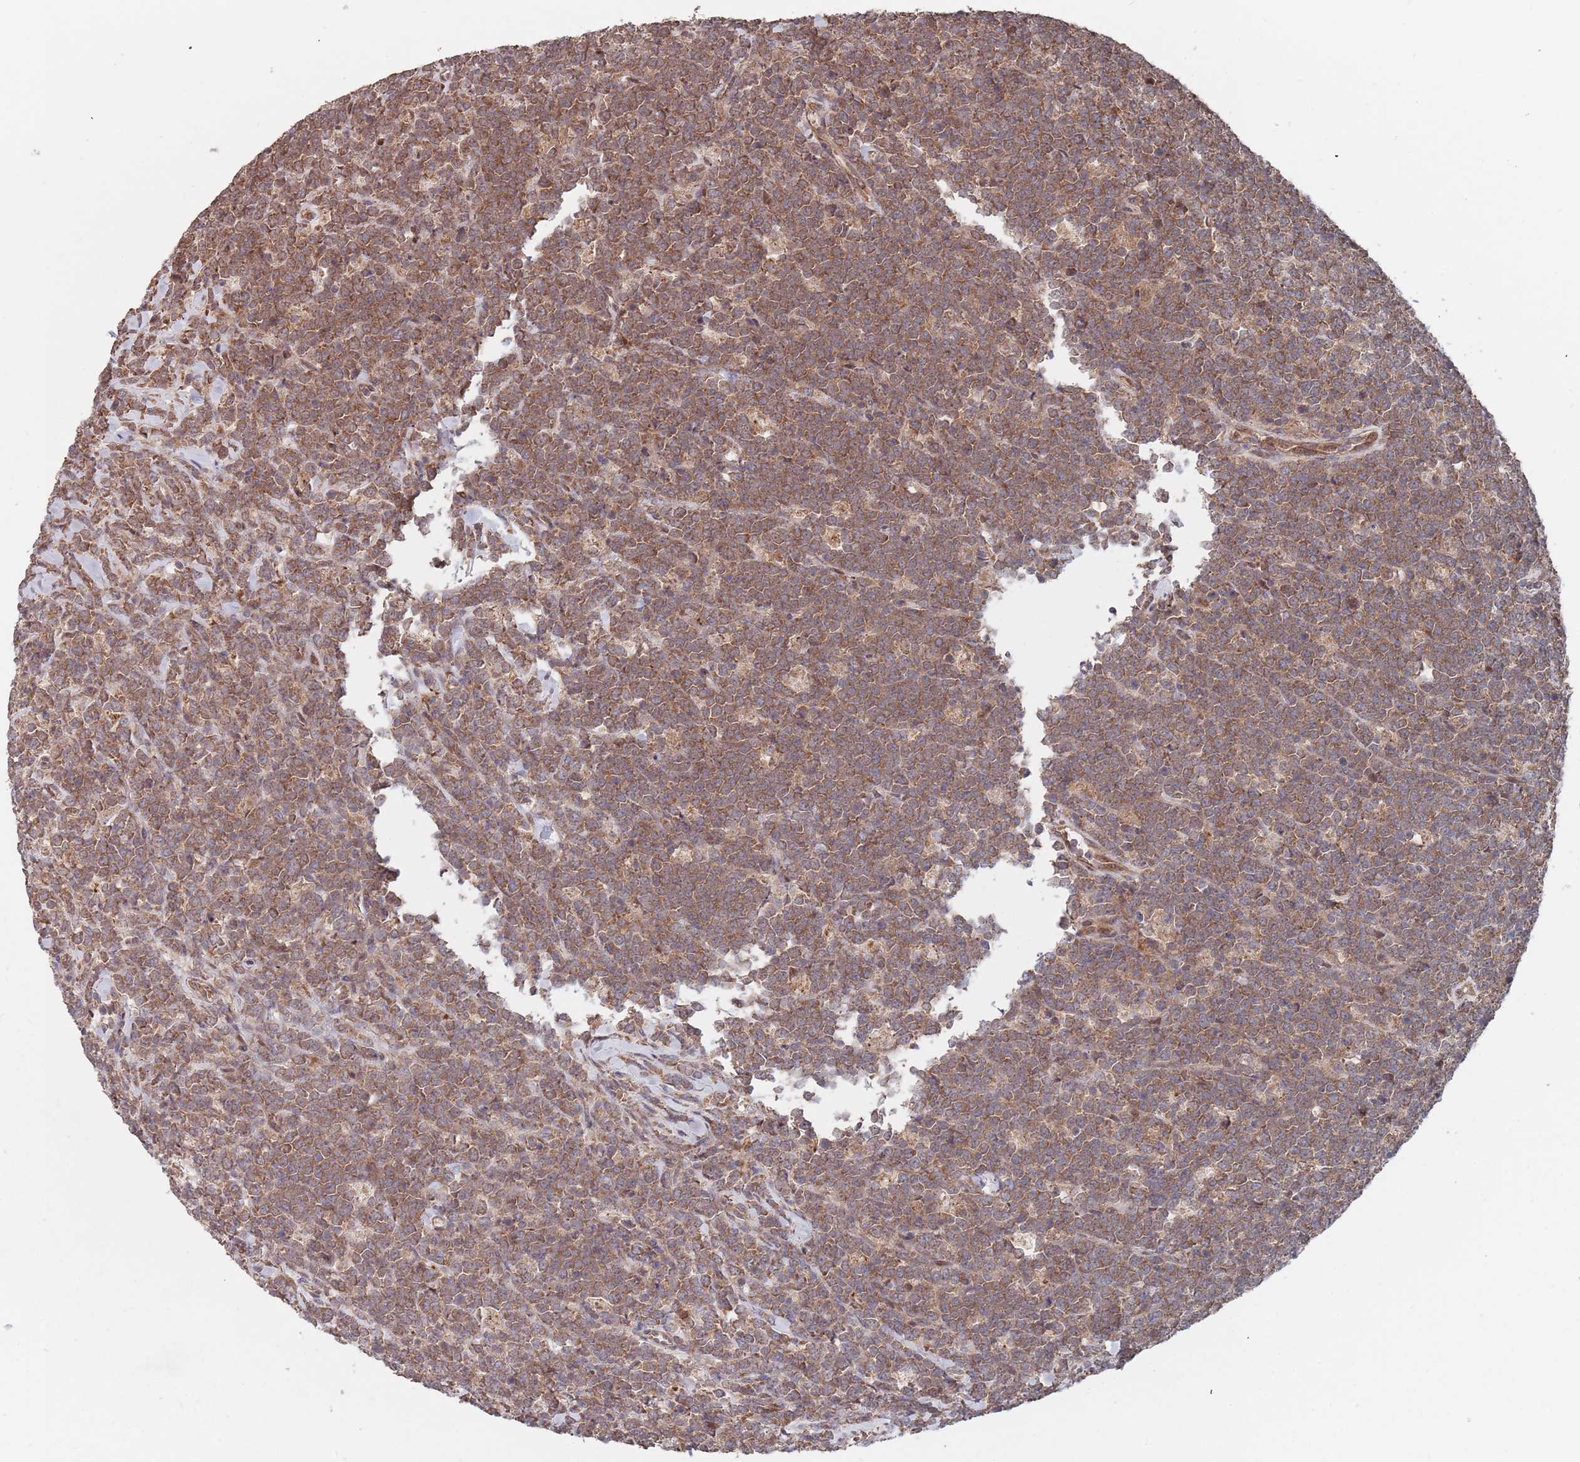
{"staining": {"intensity": "moderate", "quantity": ">75%", "location": "cytoplasmic/membranous"}, "tissue": "lymphoma", "cell_type": "Tumor cells", "image_type": "cancer", "snomed": [{"axis": "morphology", "description": "Malignant lymphoma, non-Hodgkin's type, High grade"}, {"axis": "topography", "description": "Small intestine"}], "caption": "Lymphoma was stained to show a protein in brown. There is medium levels of moderate cytoplasmic/membranous positivity in approximately >75% of tumor cells.", "gene": "UNC45A", "patient": {"sex": "male", "age": 8}}